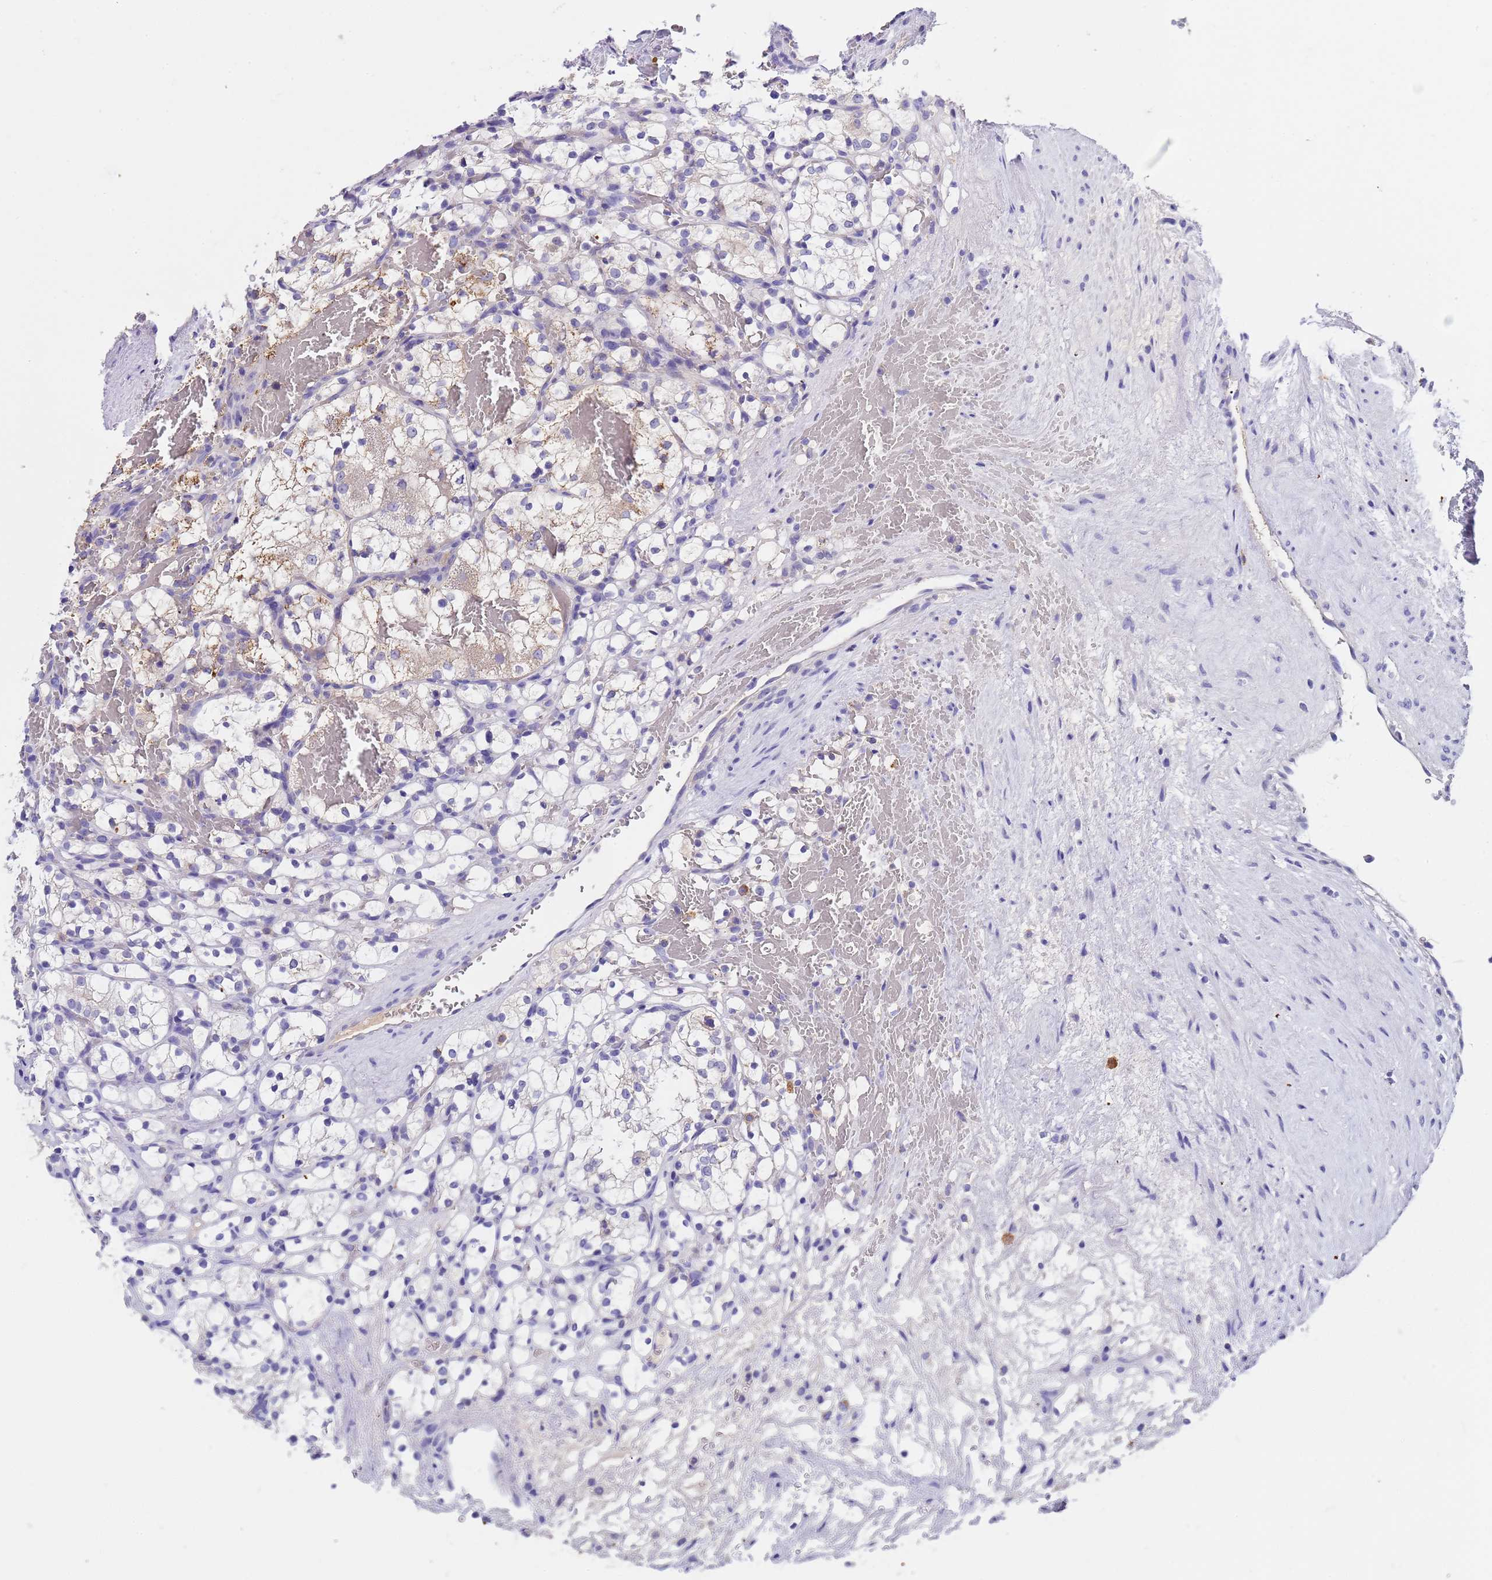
{"staining": {"intensity": "moderate", "quantity": "<25%", "location": "cytoplasmic/membranous"}, "tissue": "renal cancer", "cell_type": "Tumor cells", "image_type": "cancer", "snomed": [{"axis": "morphology", "description": "Adenocarcinoma, NOS"}, {"axis": "topography", "description": "Kidney"}], "caption": "High-magnification brightfield microscopy of renal cancer (adenocarcinoma) stained with DAB (brown) and counterstained with hematoxylin (blue). tumor cells exhibit moderate cytoplasmic/membranous positivity is seen in about<25% of cells.", "gene": "SLC24A3", "patient": {"sex": "female", "age": 69}}